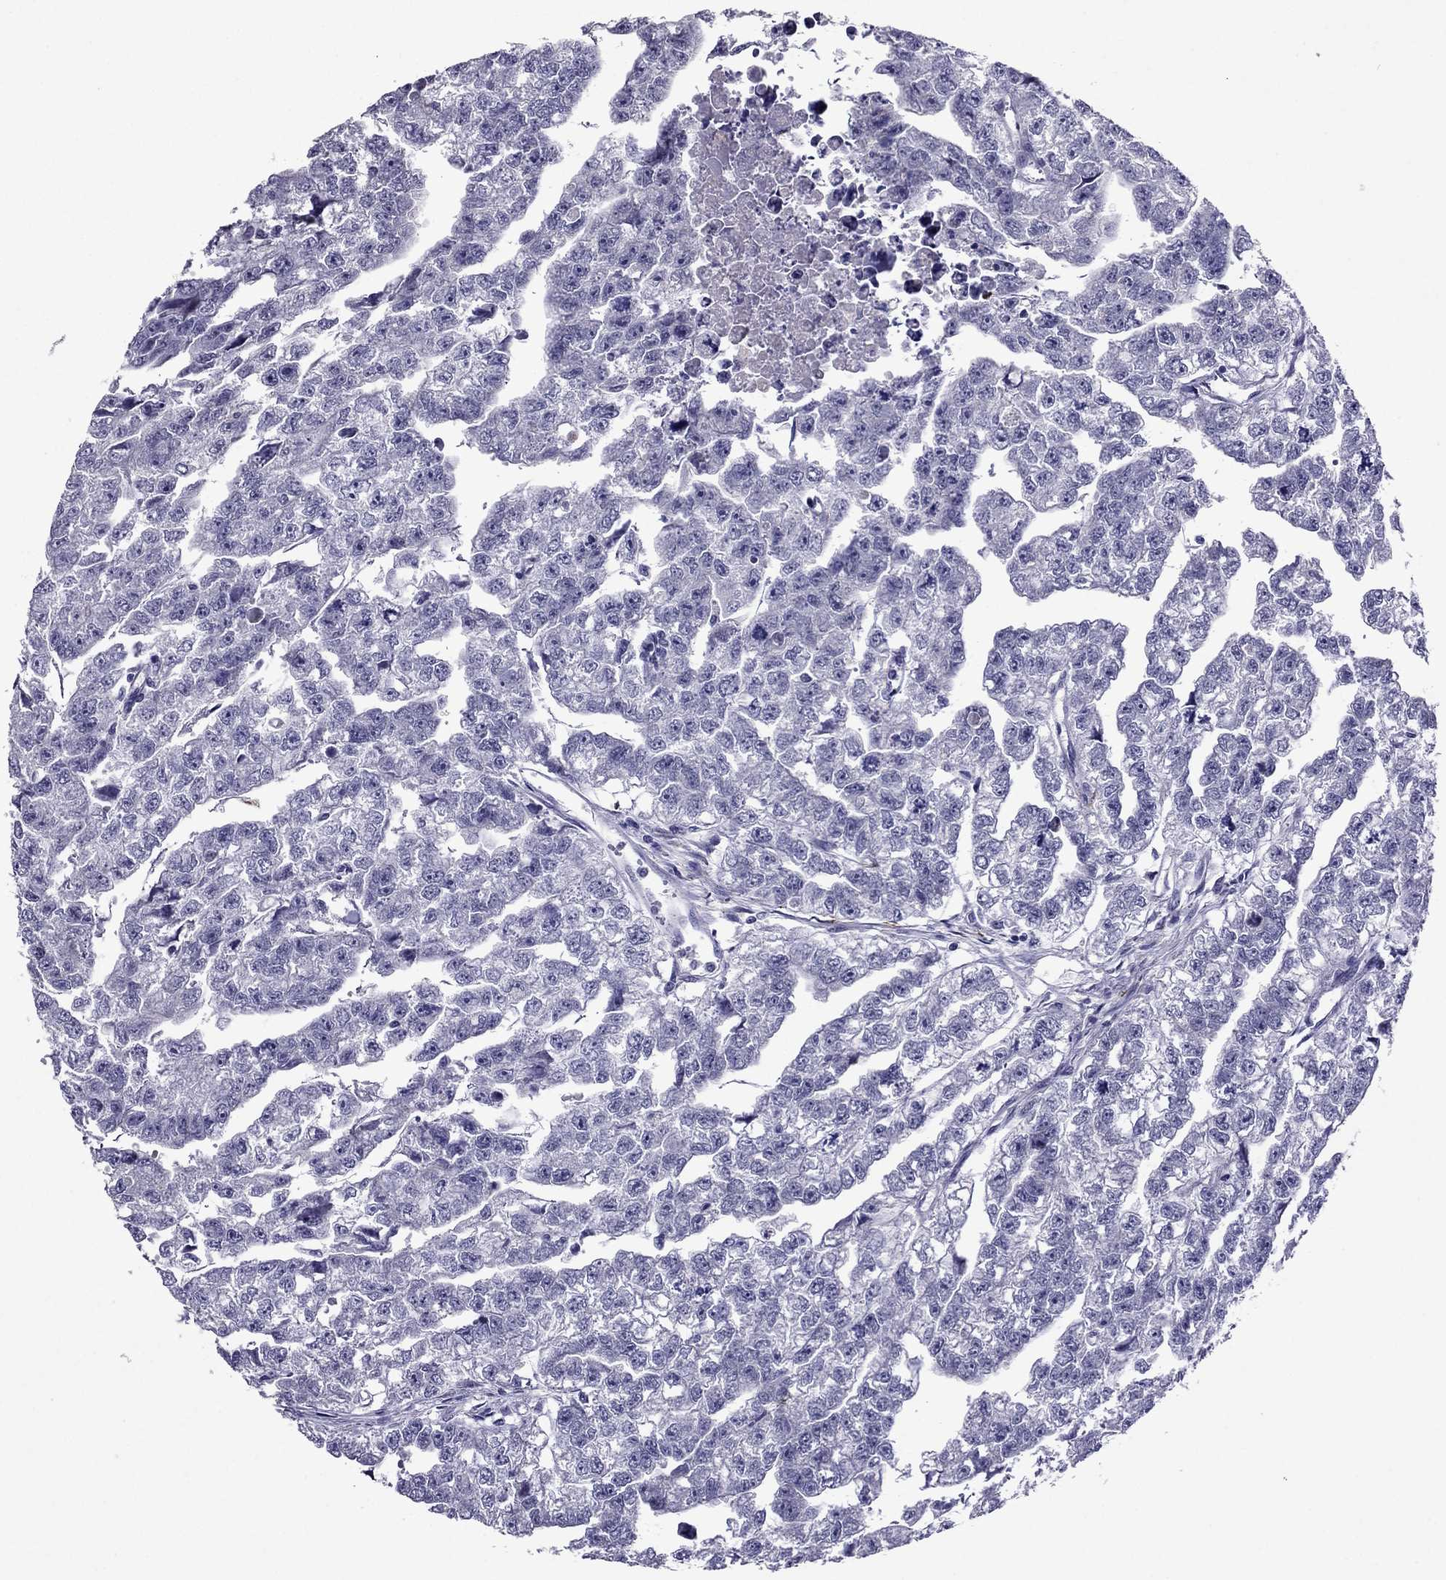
{"staining": {"intensity": "negative", "quantity": "none", "location": "none"}, "tissue": "testis cancer", "cell_type": "Tumor cells", "image_type": "cancer", "snomed": [{"axis": "morphology", "description": "Carcinoma, Embryonal, NOS"}, {"axis": "morphology", "description": "Teratoma, malignant, NOS"}, {"axis": "topography", "description": "Testis"}], "caption": "The histopathology image displays no staining of tumor cells in testis malignant teratoma.", "gene": "MYBPH", "patient": {"sex": "male", "age": 44}}